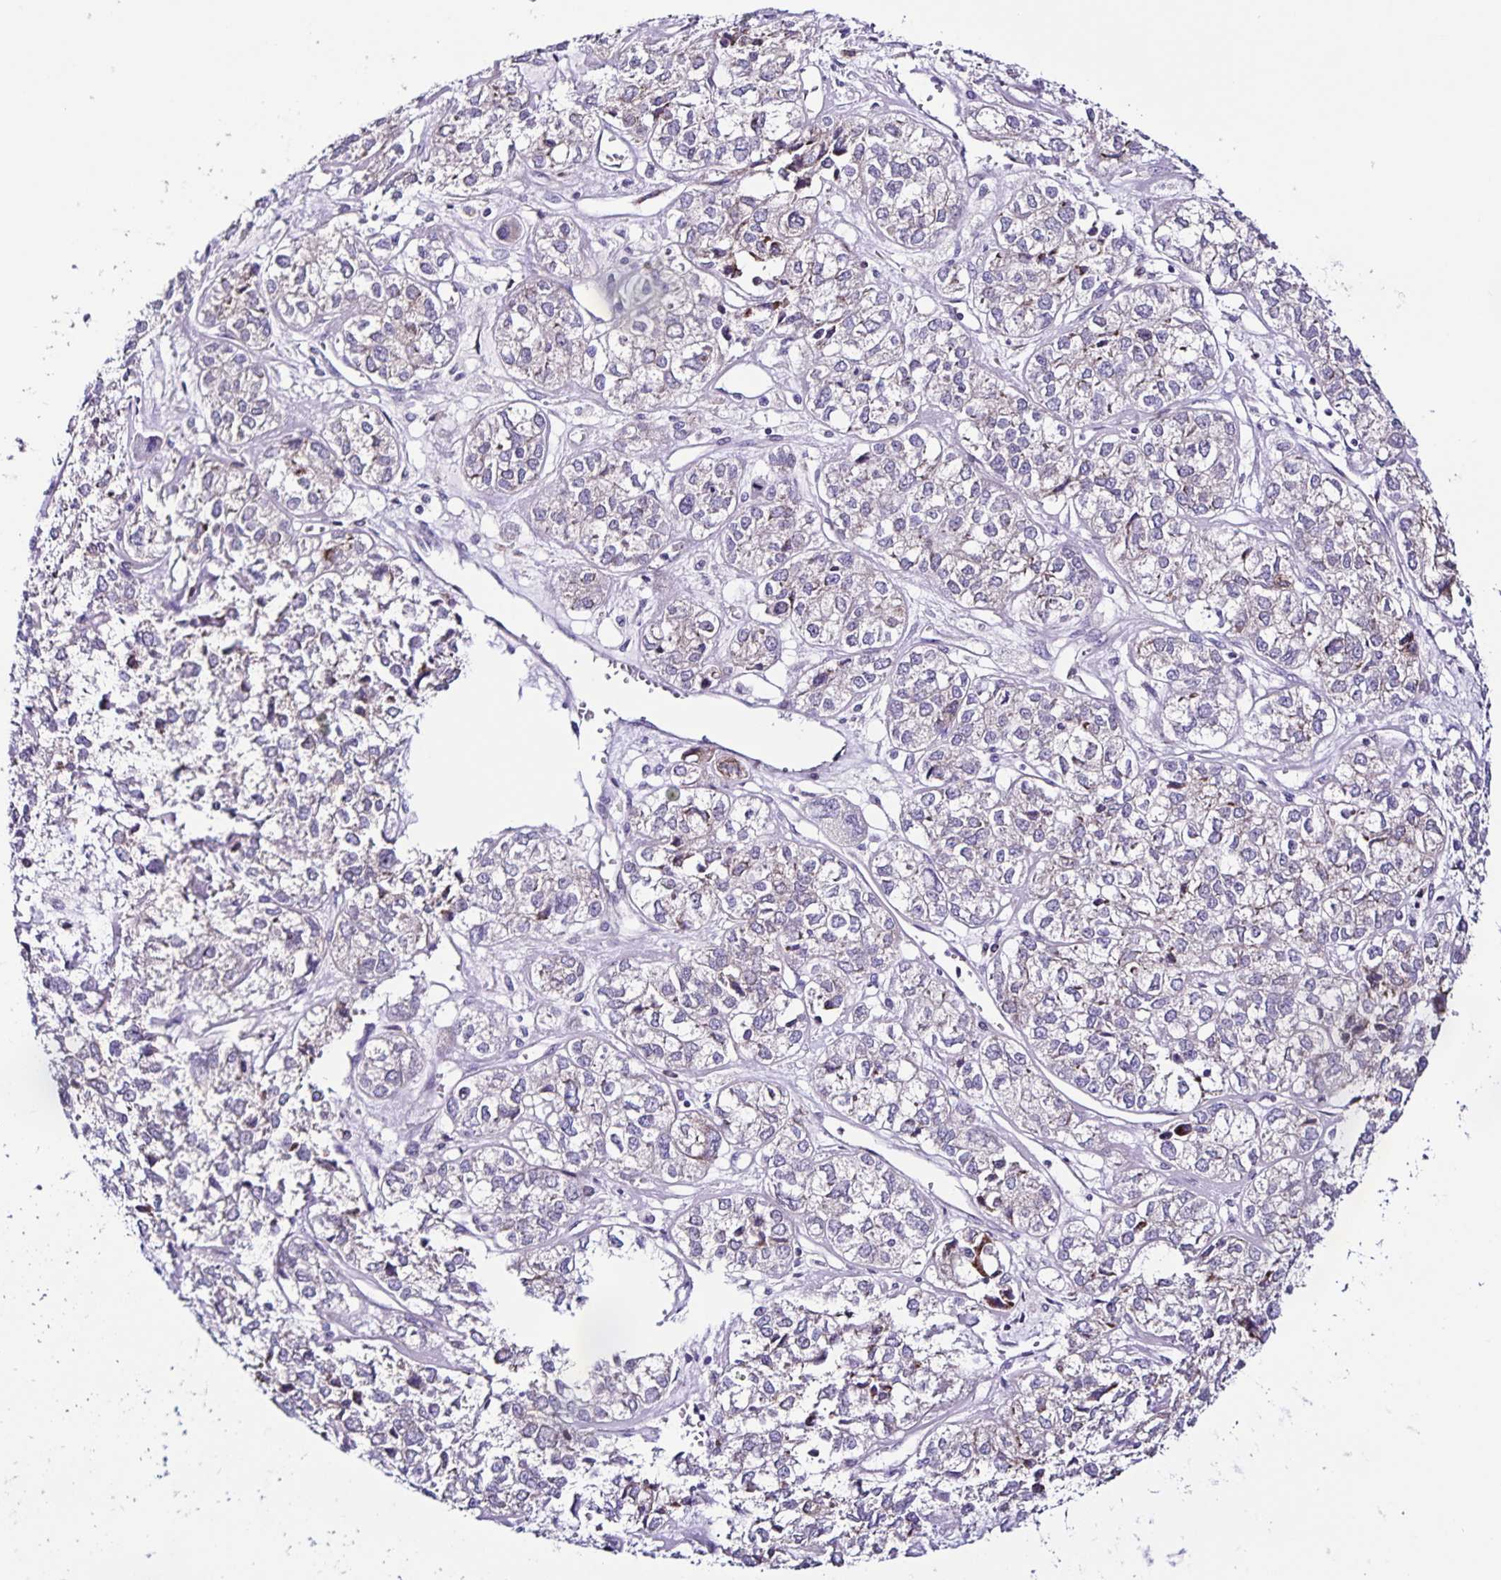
{"staining": {"intensity": "negative", "quantity": "none", "location": "none"}, "tissue": "ovarian cancer", "cell_type": "Tumor cells", "image_type": "cancer", "snomed": [{"axis": "morphology", "description": "Carcinoma, endometroid"}, {"axis": "topography", "description": "Ovary"}], "caption": "Endometroid carcinoma (ovarian) stained for a protein using IHC demonstrates no expression tumor cells.", "gene": "RNFT2", "patient": {"sex": "female", "age": 64}}